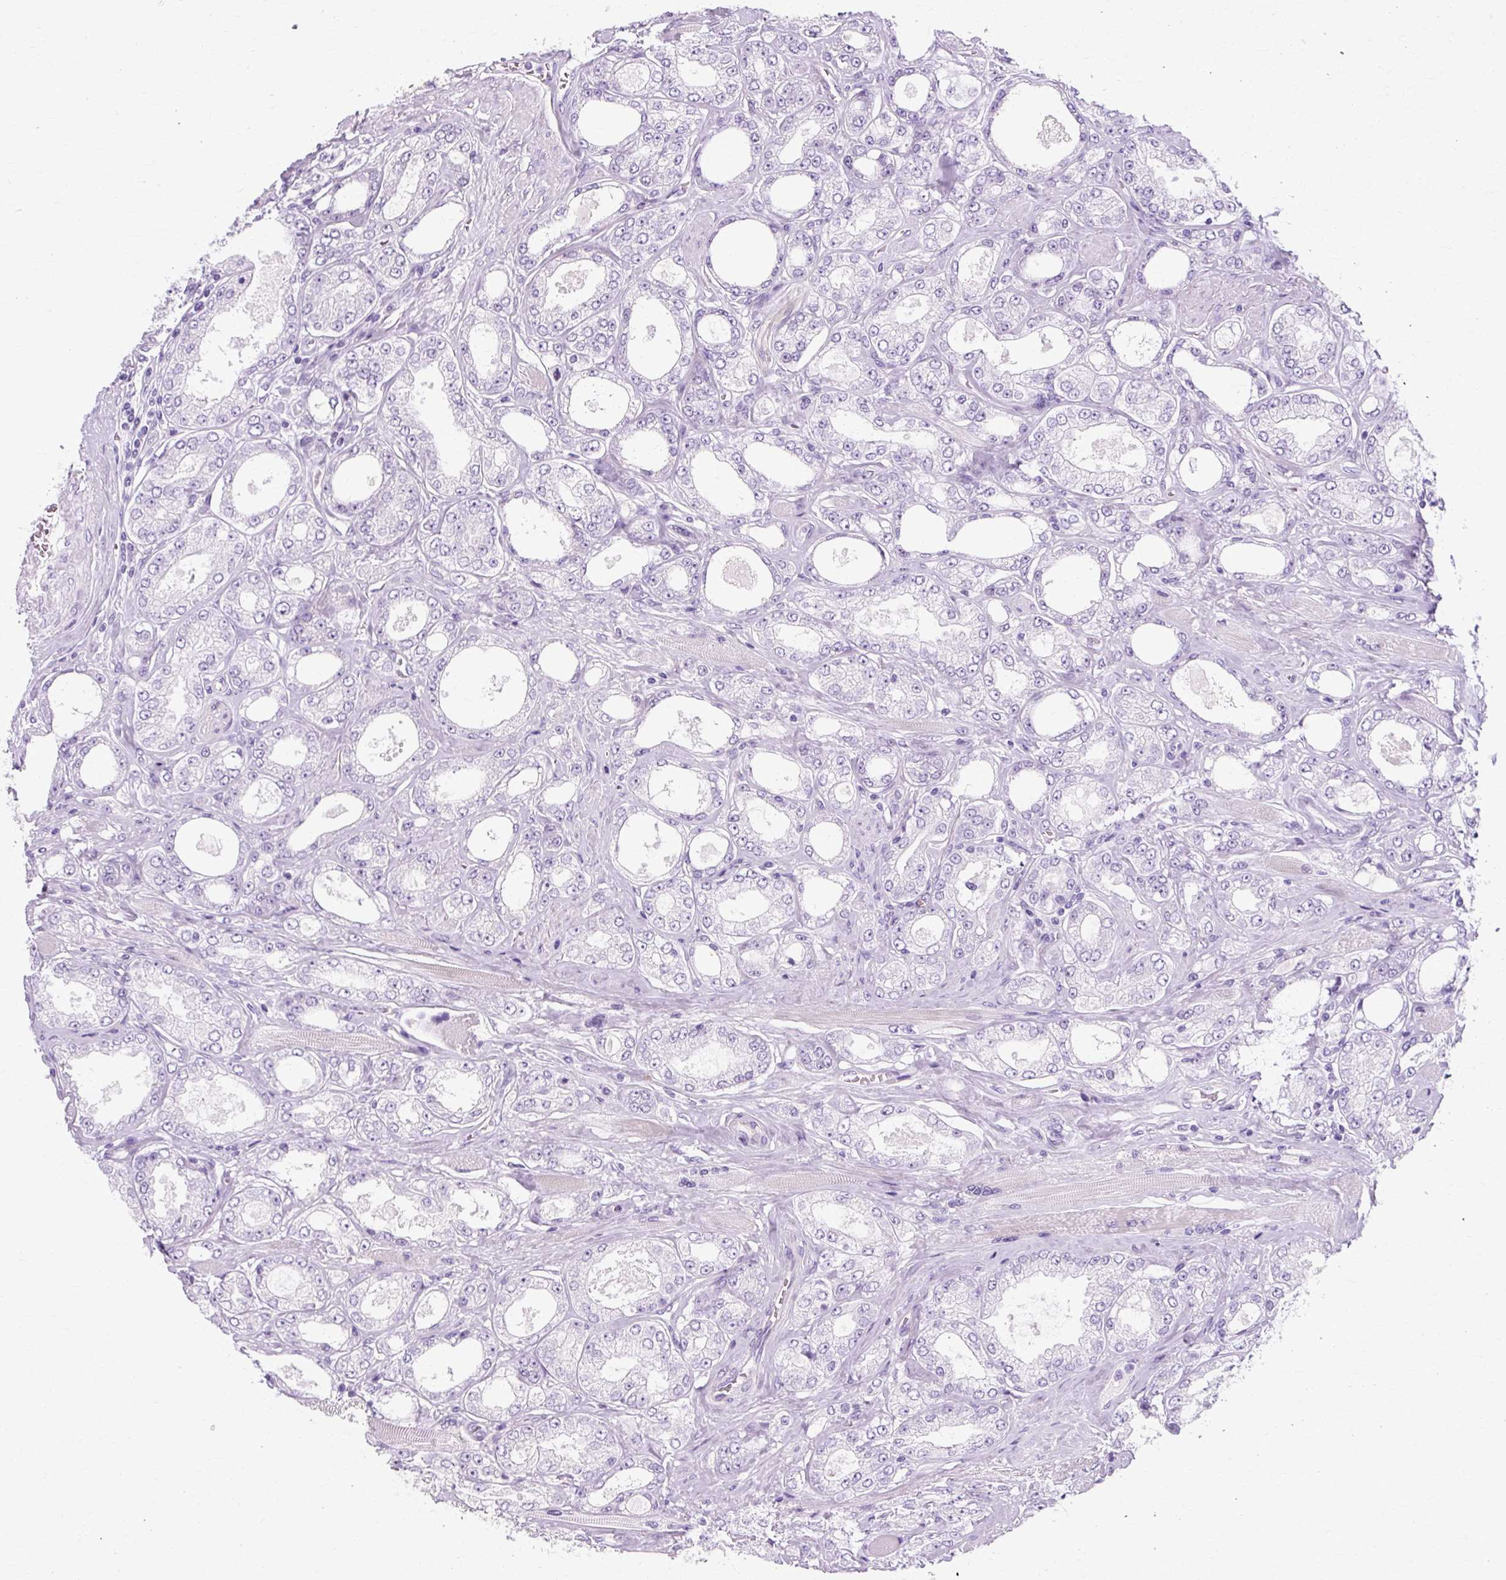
{"staining": {"intensity": "negative", "quantity": "none", "location": "none"}, "tissue": "prostate cancer", "cell_type": "Tumor cells", "image_type": "cancer", "snomed": [{"axis": "morphology", "description": "Adenocarcinoma, High grade"}, {"axis": "topography", "description": "Prostate"}], "caption": "A micrograph of prostate adenocarcinoma (high-grade) stained for a protein displays no brown staining in tumor cells.", "gene": "TMEM89", "patient": {"sex": "male", "age": 68}}